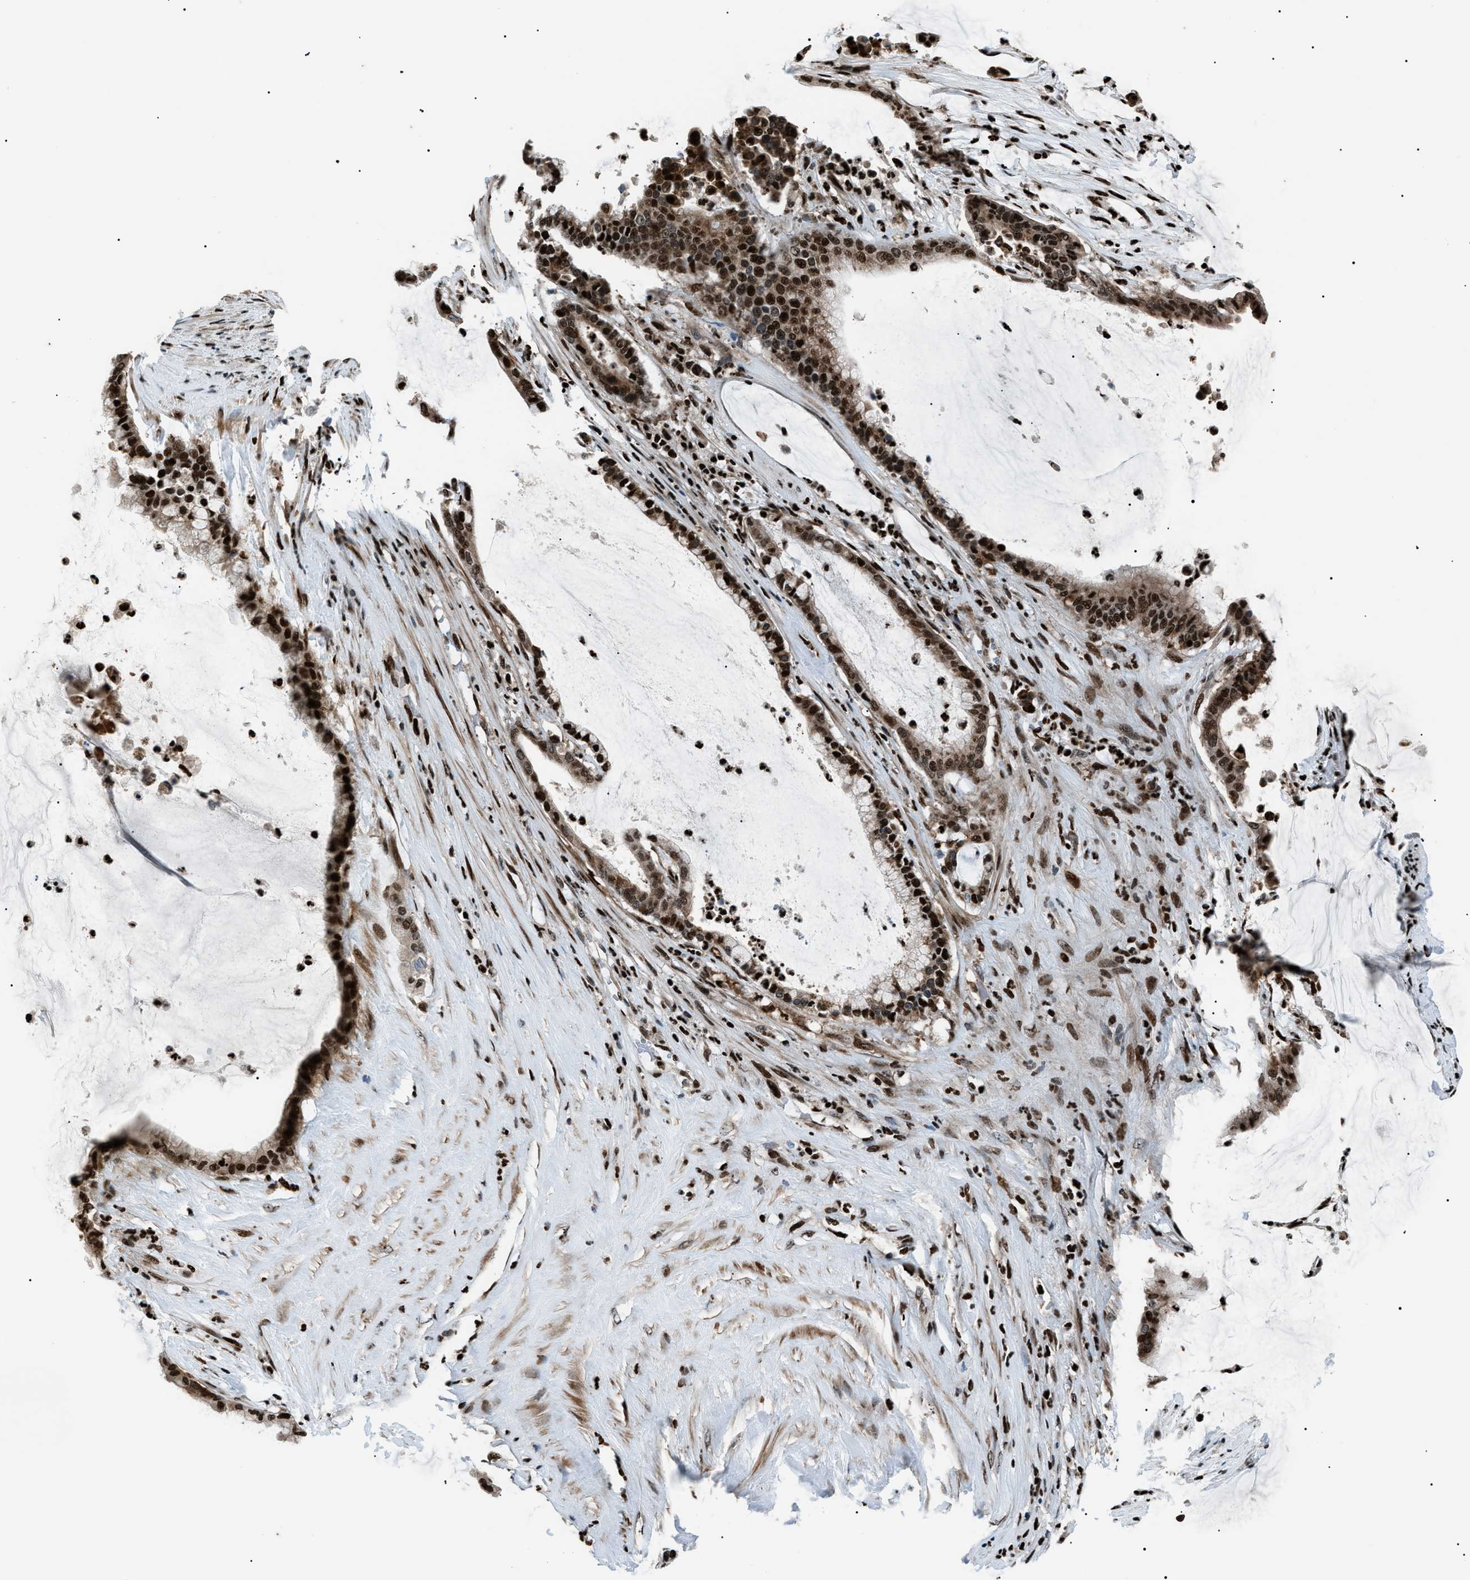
{"staining": {"intensity": "strong", "quantity": ">75%", "location": "nuclear"}, "tissue": "pancreatic cancer", "cell_type": "Tumor cells", "image_type": "cancer", "snomed": [{"axis": "morphology", "description": "Adenocarcinoma, NOS"}, {"axis": "topography", "description": "Pancreas"}], "caption": "Protein staining exhibits strong nuclear expression in about >75% of tumor cells in pancreatic cancer. (IHC, brightfield microscopy, high magnification).", "gene": "PRKX", "patient": {"sex": "male", "age": 41}}